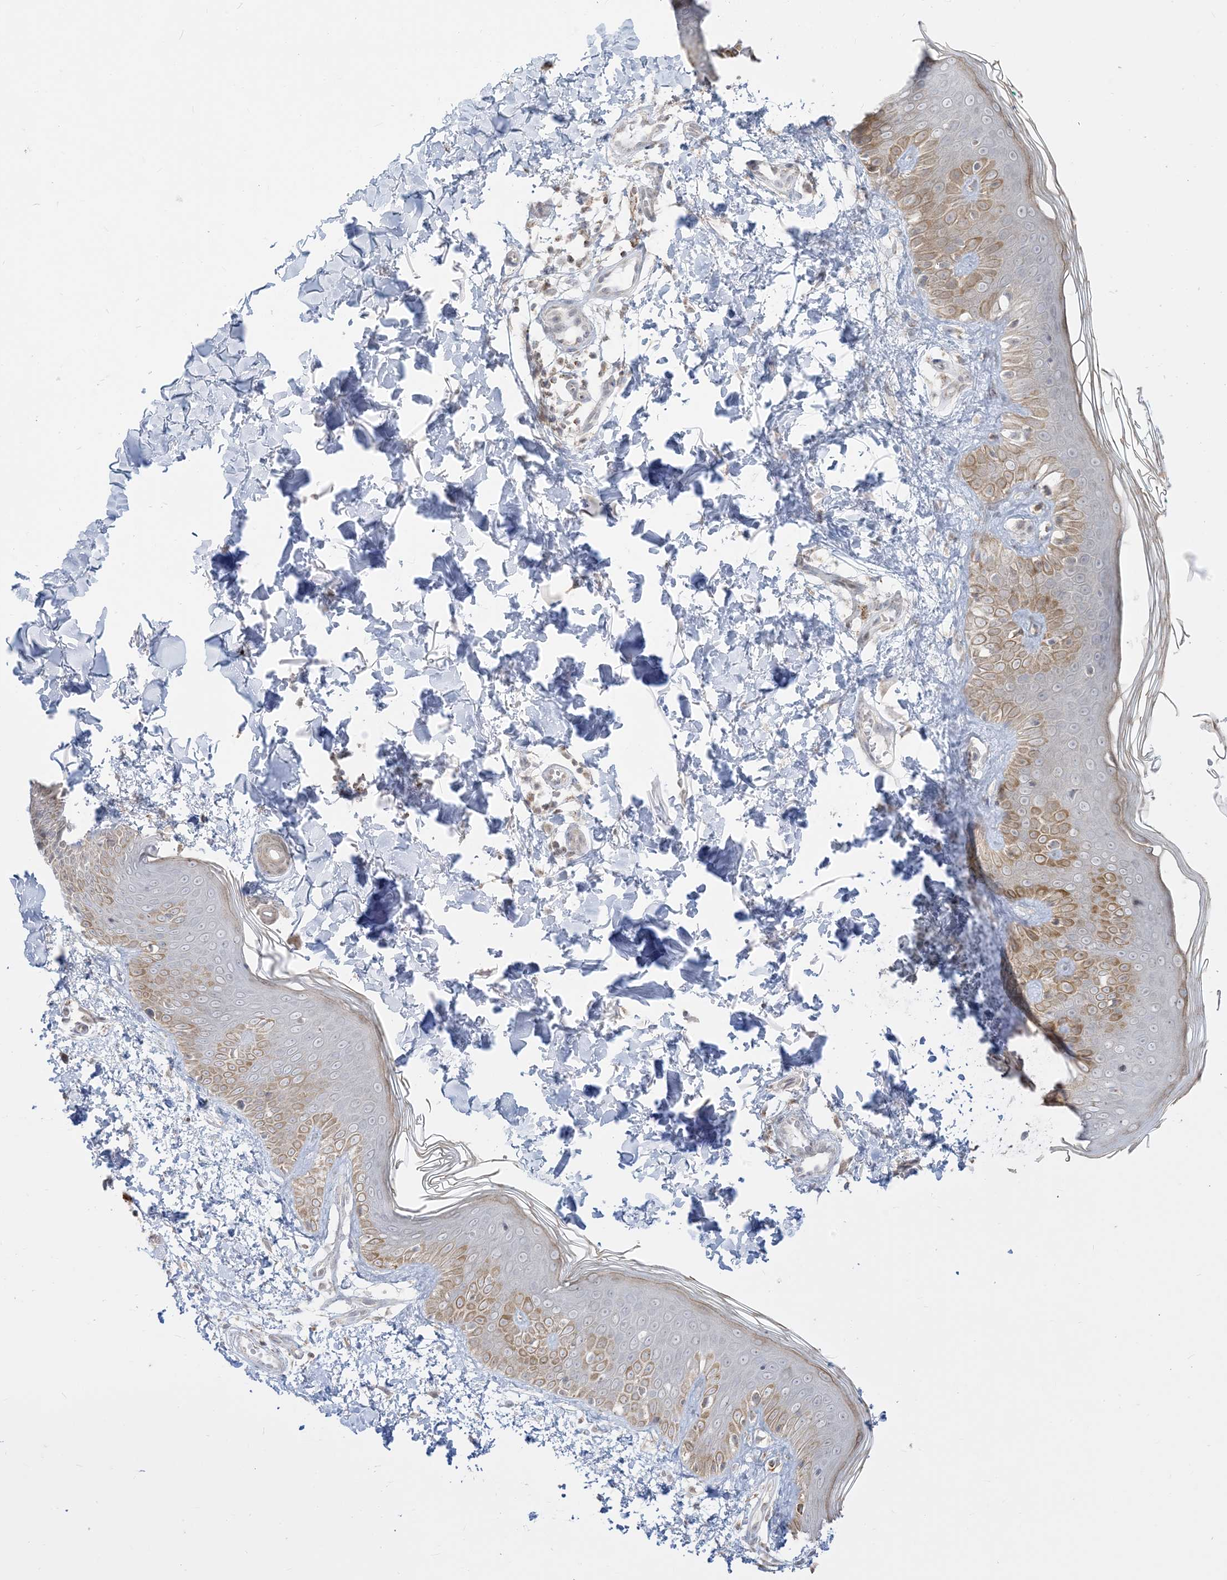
{"staining": {"intensity": "weak", "quantity": "25%-75%", "location": "cytoplasmic/membranous"}, "tissue": "skin", "cell_type": "Fibroblasts", "image_type": "normal", "snomed": [{"axis": "morphology", "description": "Normal tissue, NOS"}, {"axis": "topography", "description": "Skin"}], "caption": "Fibroblasts display weak cytoplasmic/membranous positivity in about 25%-75% of cells in normal skin.", "gene": "KANSL3", "patient": {"sex": "male", "age": 37}}